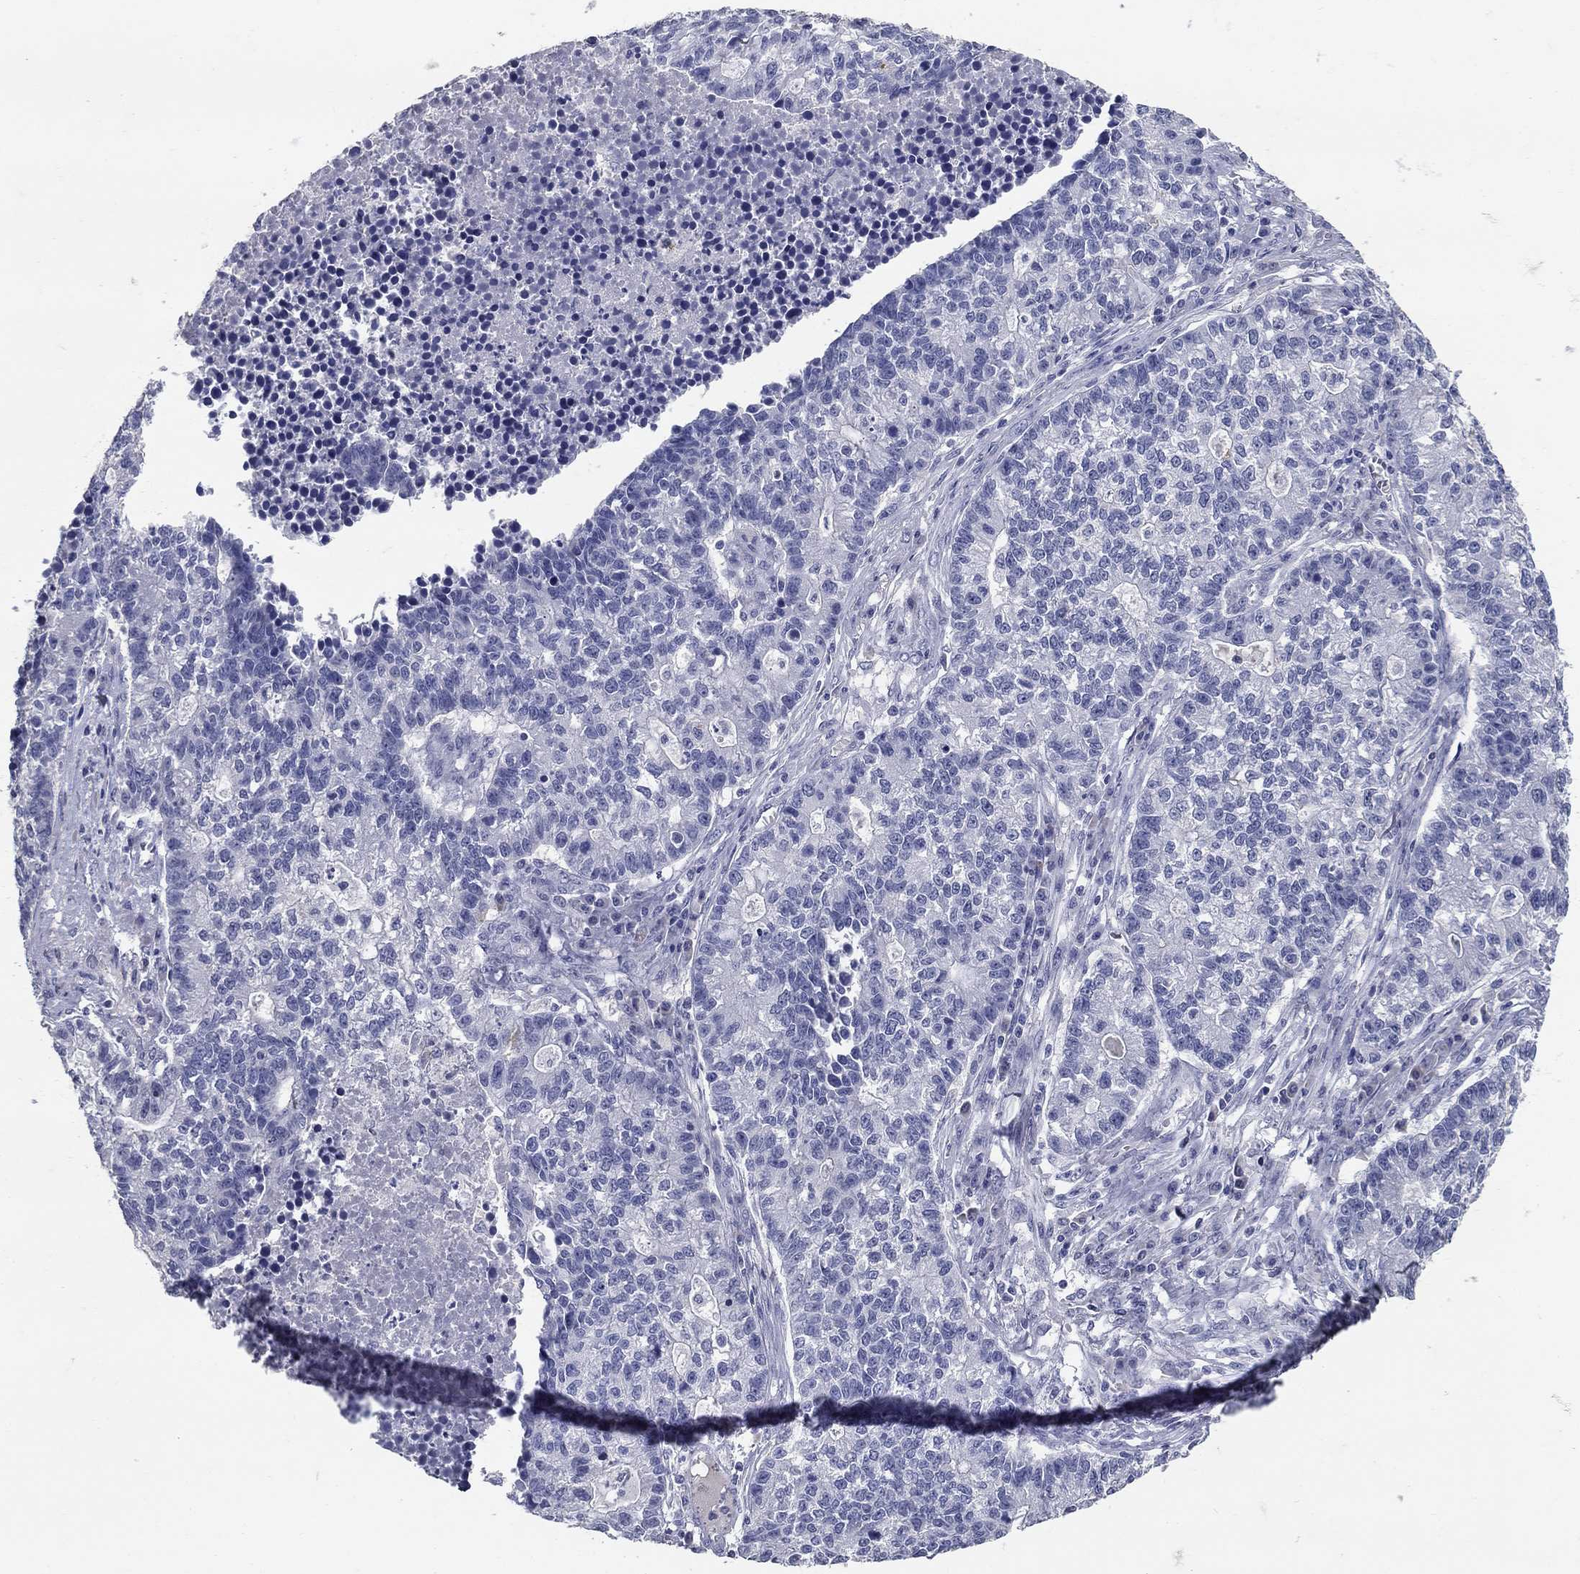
{"staining": {"intensity": "negative", "quantity": "none", "location": "none"}, "tissue": "lung cancer", "cell_type": "Tumor cells", "image_type": "cancer", "snomed": [{"axis": "morphology", "description": "Adenocarcinoma, NOS"}, {"axis": "topography", "description": "Lung"}], "caption": "Immunohistochemistry (IHC) image of neoplastic tissue: lung adenocarcinoma stained with DAB (3,3'-diaminobenzidine) shows no significant protein expression in tumor cells.", "gene": "POMC", "patient": {"sex": "male", "age": 57}}